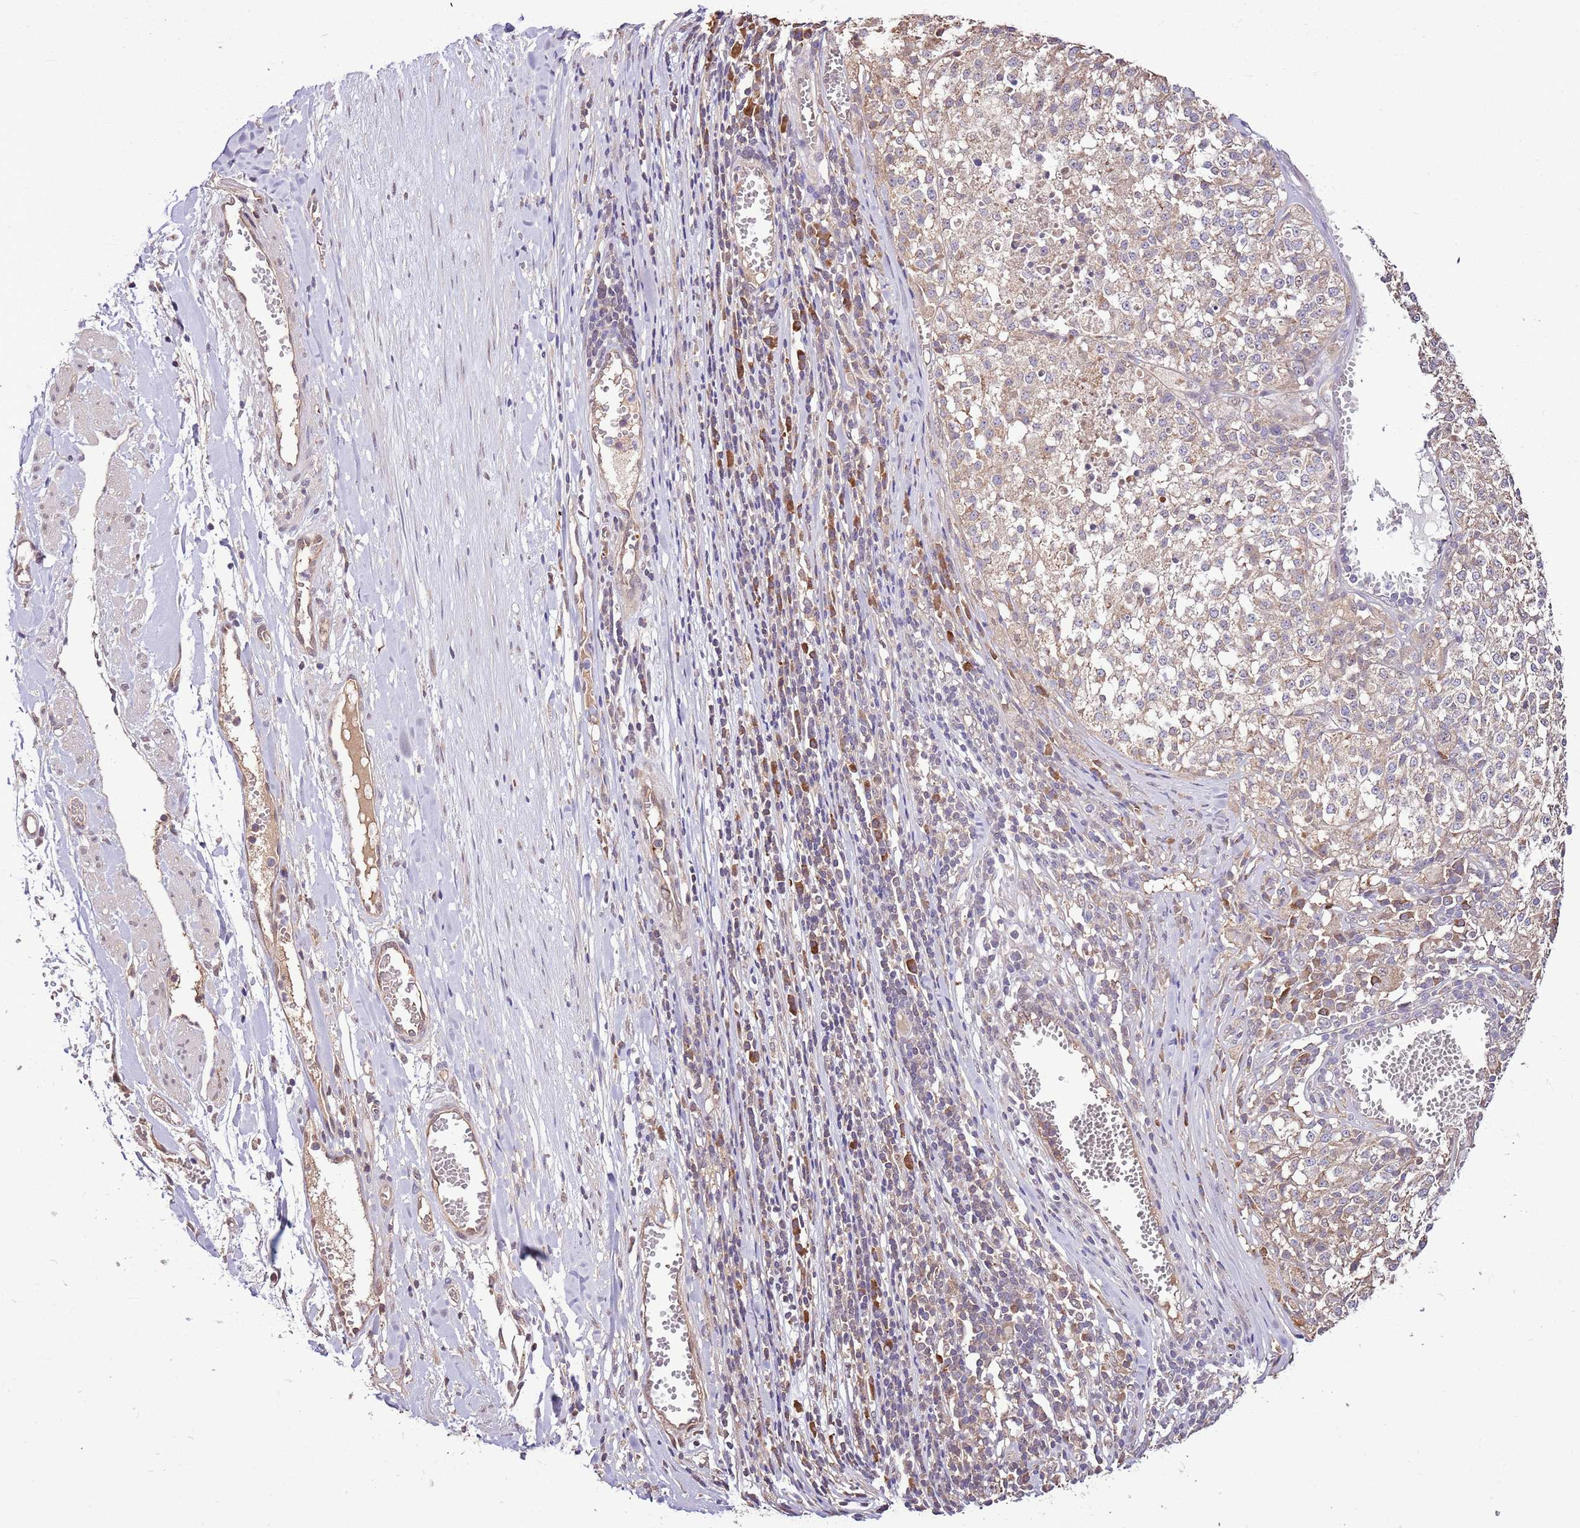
{"staining": {"intensity": "weak", "quantity": "<25%", "location": "cytoplasmic/membranous"}, "tissue": "melanoma", "cell_type": "Tumor cells", "image_type": "cancer", "snomed": [{"axis": "morphology", "description": "Malignant melanoma, NOS"}, {"axis": "topography", "description": "Skin"}], "caption": "This is an immunohistochemistry micrograph of malignant melanoma. There is no positivity in tumor cells.", "gene": "BBS5", "patient": {"sex": "female", "age": 64}}